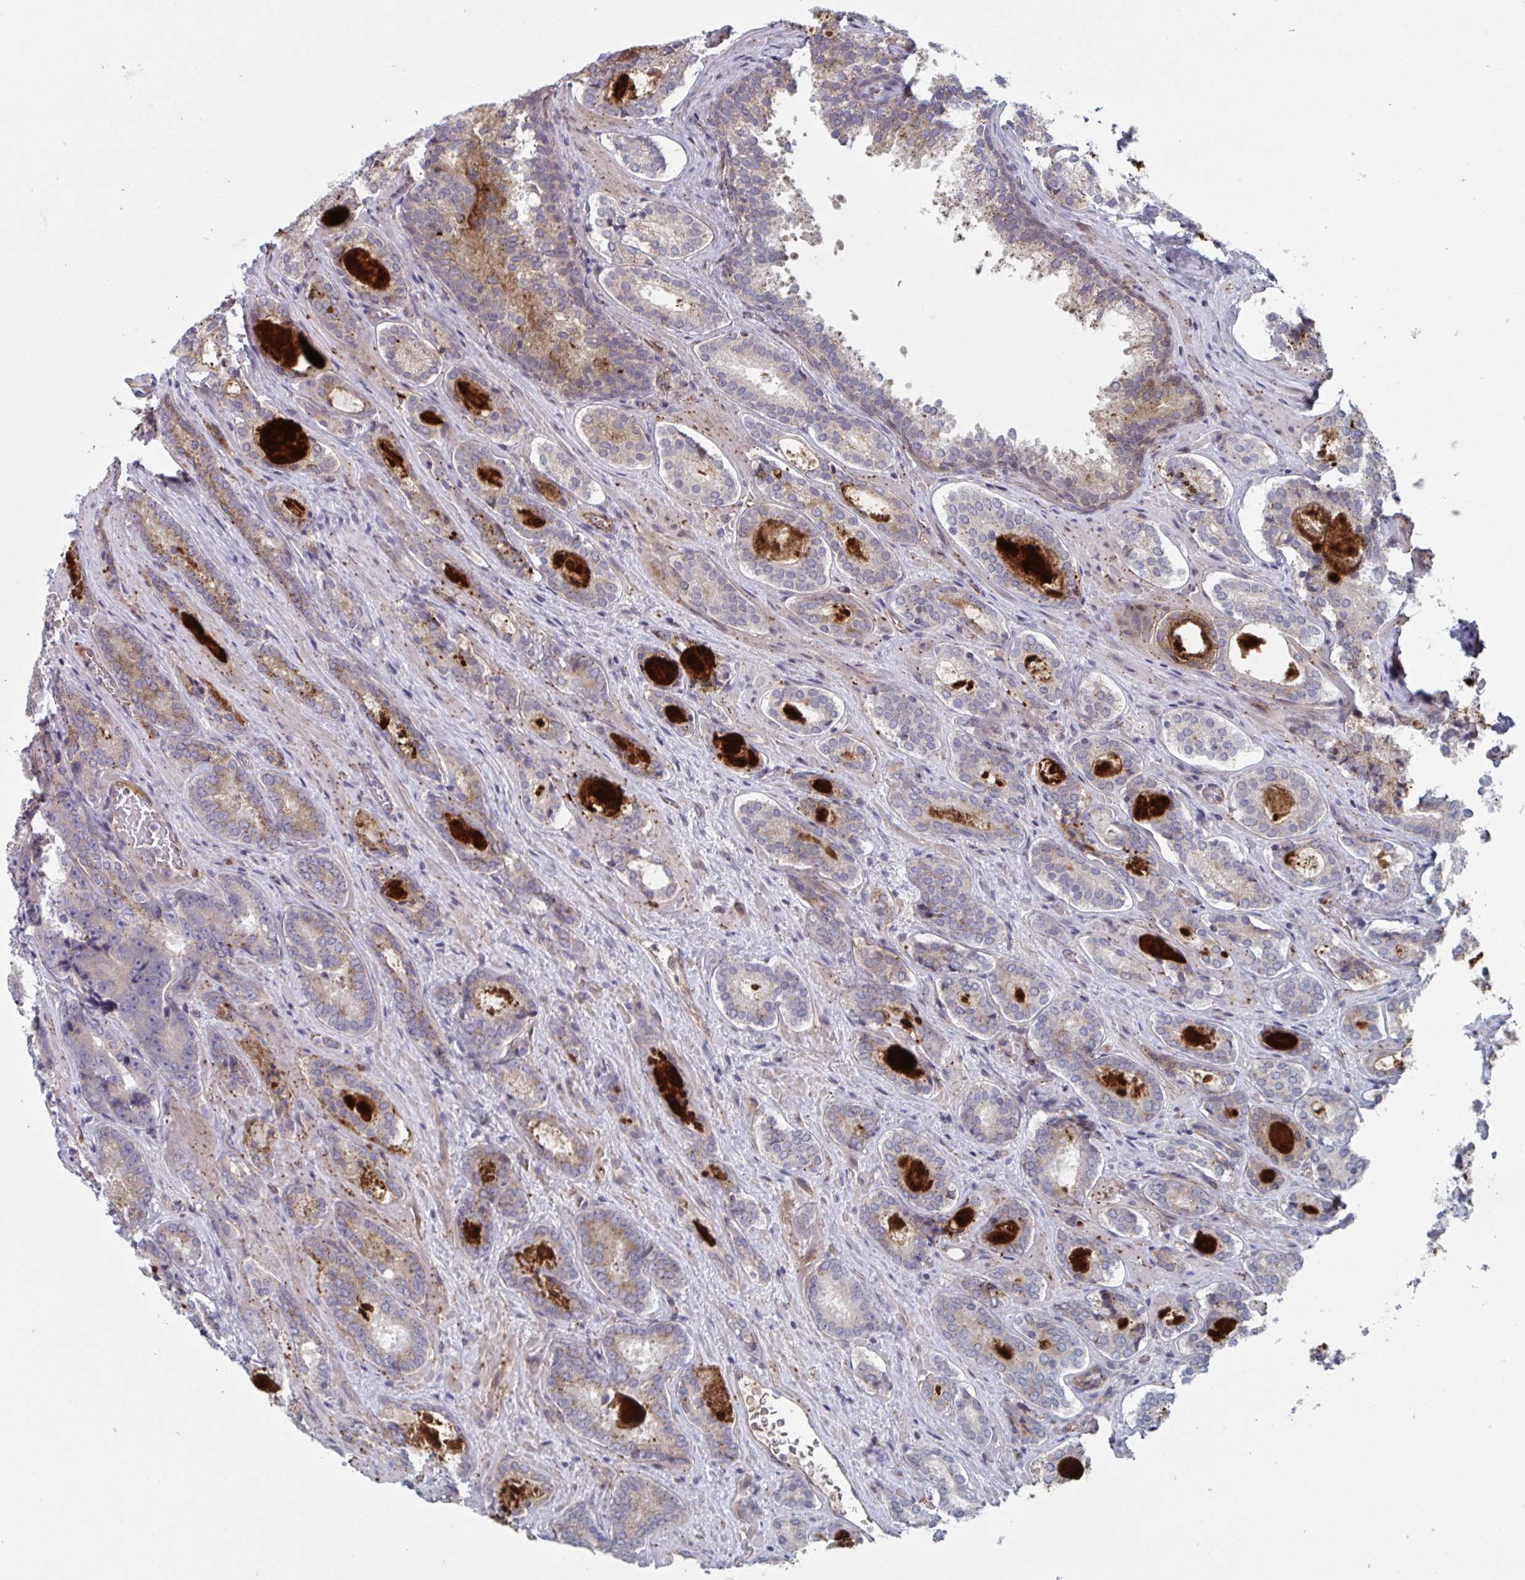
{"staining": {"intensity": "moderate", "quantity": "<25%", "location": "cytoplasmic/membranous"}, "tissue": "prostate cancer", "cell_type": "Tumor cells", "image_type": "cancer", "snomed": [{"axis": "morphology", "description": "Adenocarcinoma, Low grade"}, {"axis": "topography", "description": "Prostate"}], "caption": "Protein staining of prostate cancer (adenocarcinoma (low-grade)) tissue demonstrates moderate cytoplasmic/membranous positivity in approximately <25% of tumor cells.", "gene": "TNFSF10", "patient": {"sex": "male", "age": 62}}